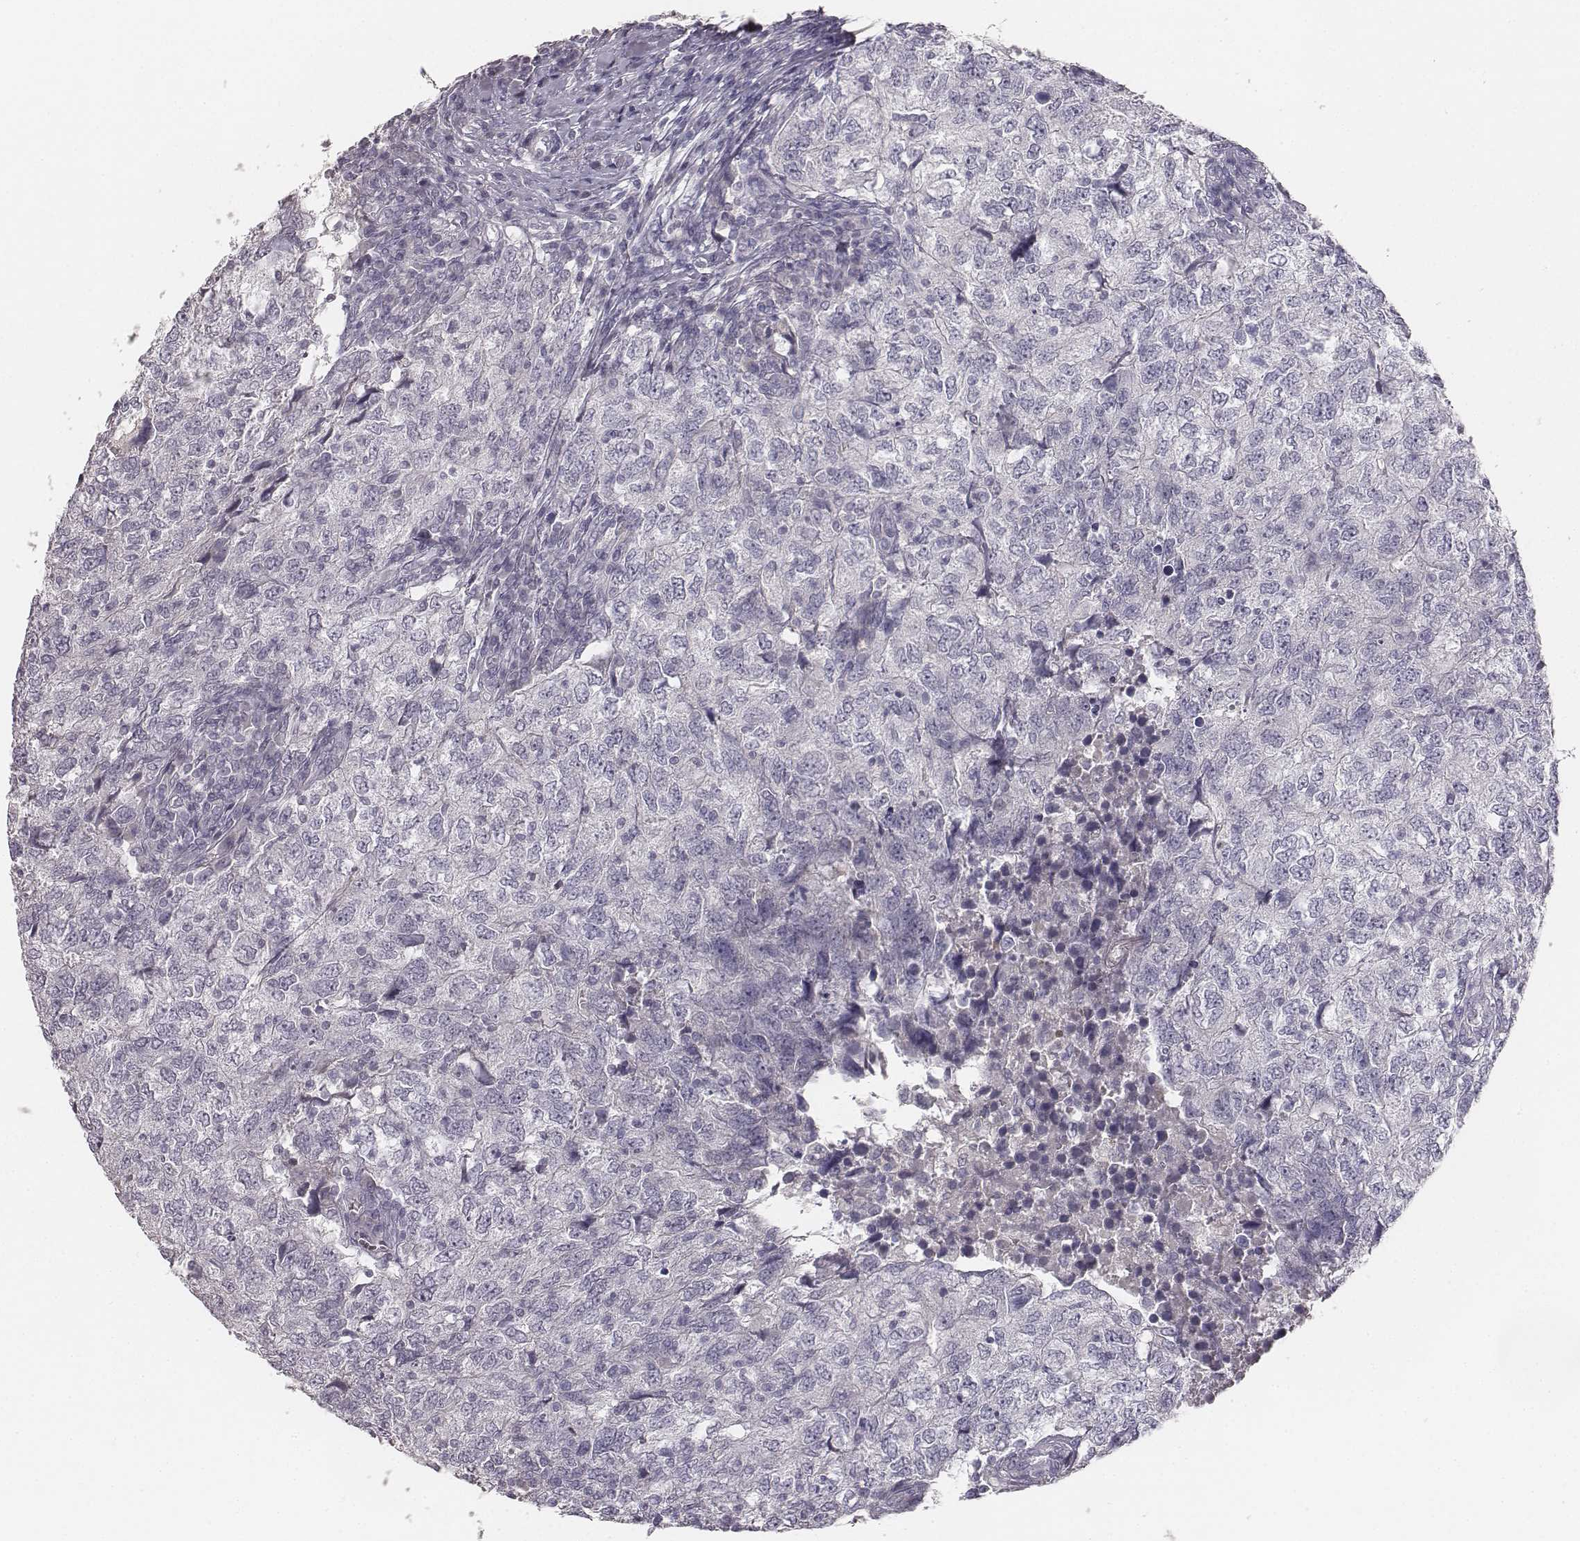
{"staining": {"intensity": "negative", "quantity": "none", "location": "none"}, "tissue": "breast cancer", "cell_type": "Tumor cells", "image_type": "cancer", "snomed": [{"axis": "morphology", "description": "Duct carcinoma"}, {"axis": "topography", "description": "Breast"}], "caption": "DAB (3,3'-diaminobenzidine) immunohistochemical staining of breast cancer (invasive ductal carcinoma) reveals no significant staining in tumor cells.", "gene": "MYH6", "patient": {"sex": "female", "age": 30}}